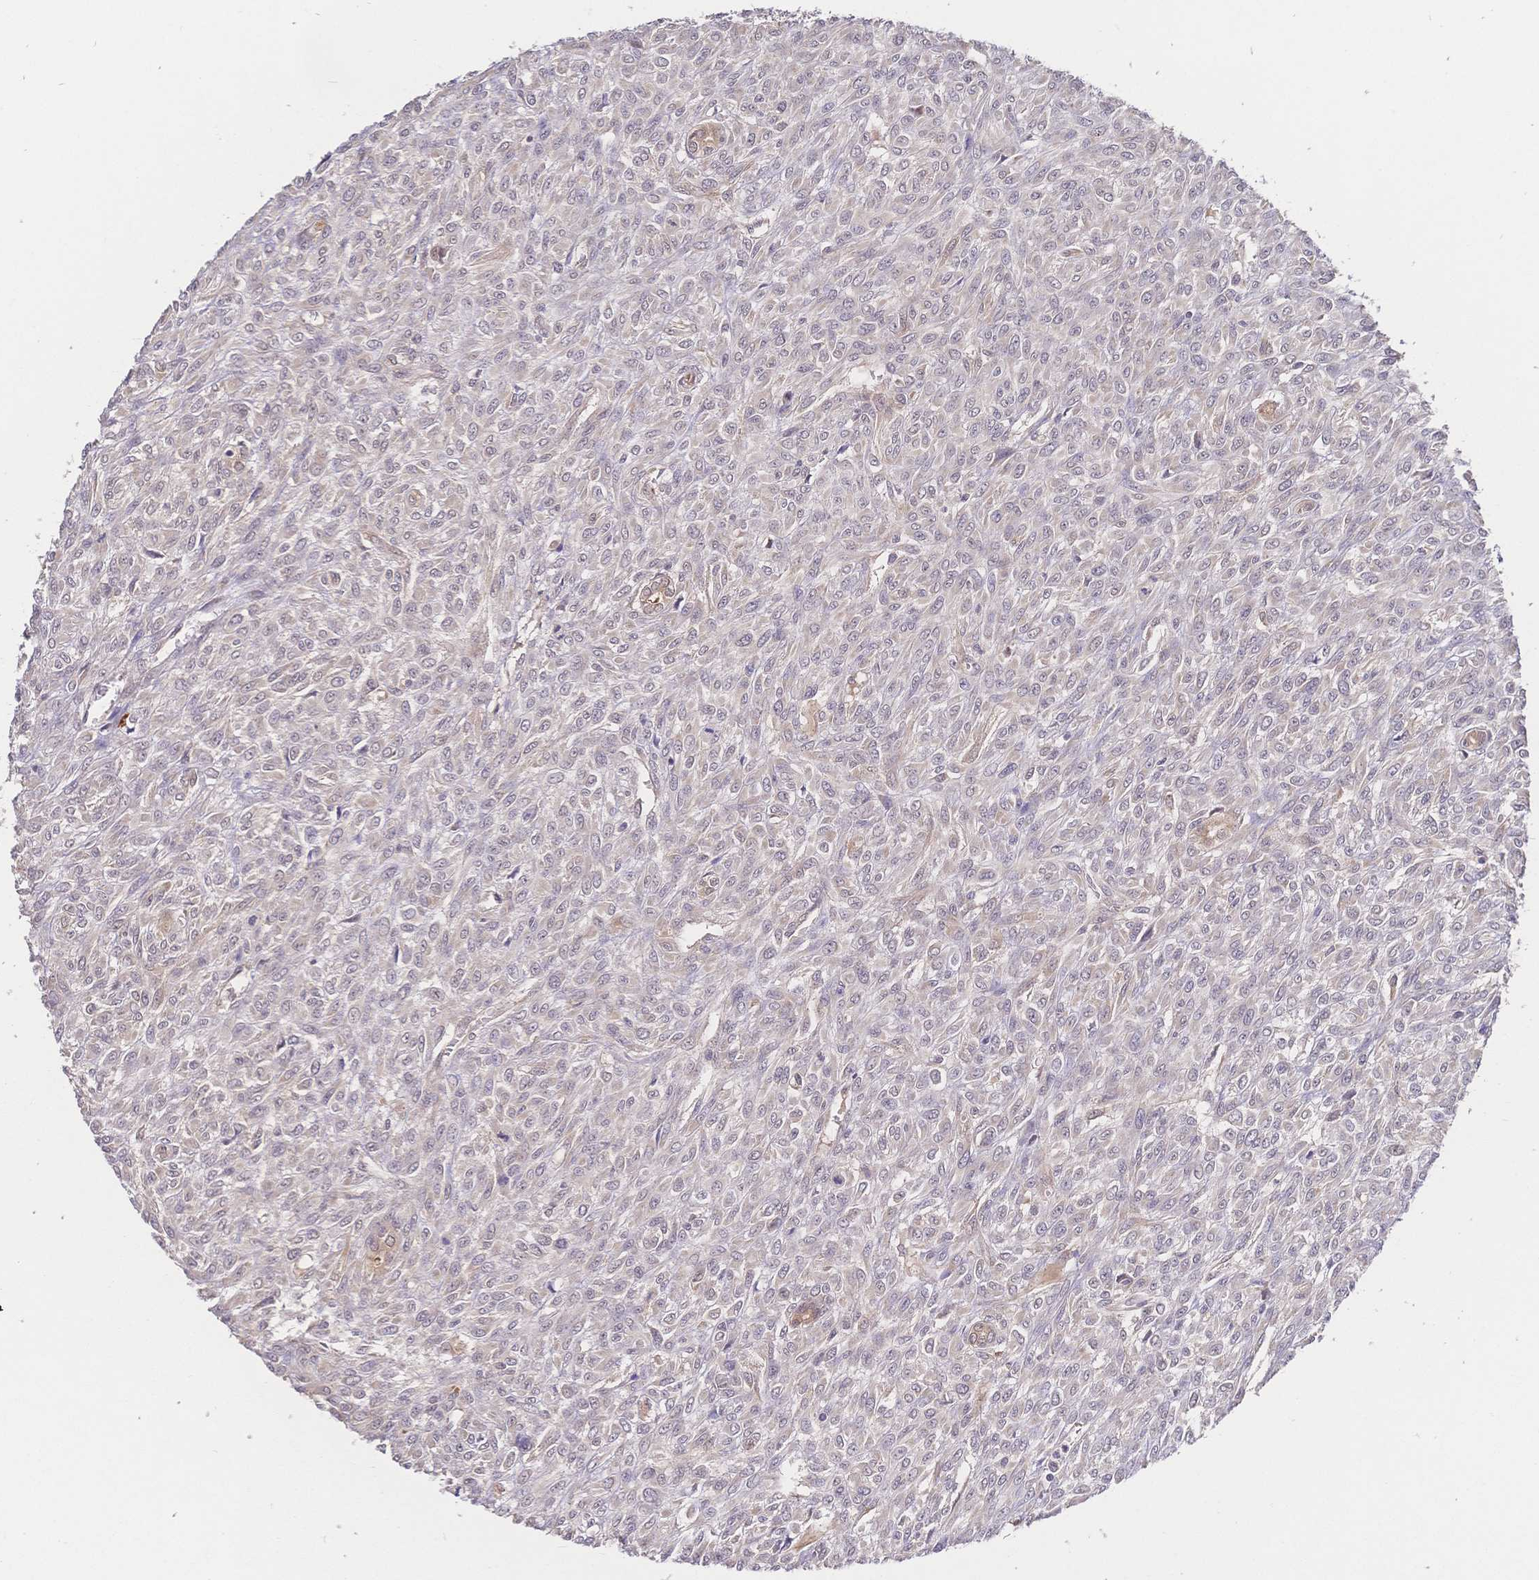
{"staining": {"intensity": "negative", "quantity": "none", "location": "none"}, "tissue": "renal cancer", "cell_type": "Tumor cells", "image_type": "cancer", "snomed": [{"axis": "morphology", "description": "Adenocarcinoma, NOS"}, {"axis": "topography", "description": "Kidney"}], "caption": "High power microscopy histopathology image of an immunohistochemistry (IHC) photomicrograph of adenocarcinoma (renal), revealing no significant positivity in tumor cells.", "gene": "LMO4", "patient": {"sex": "male", "age": 58}}